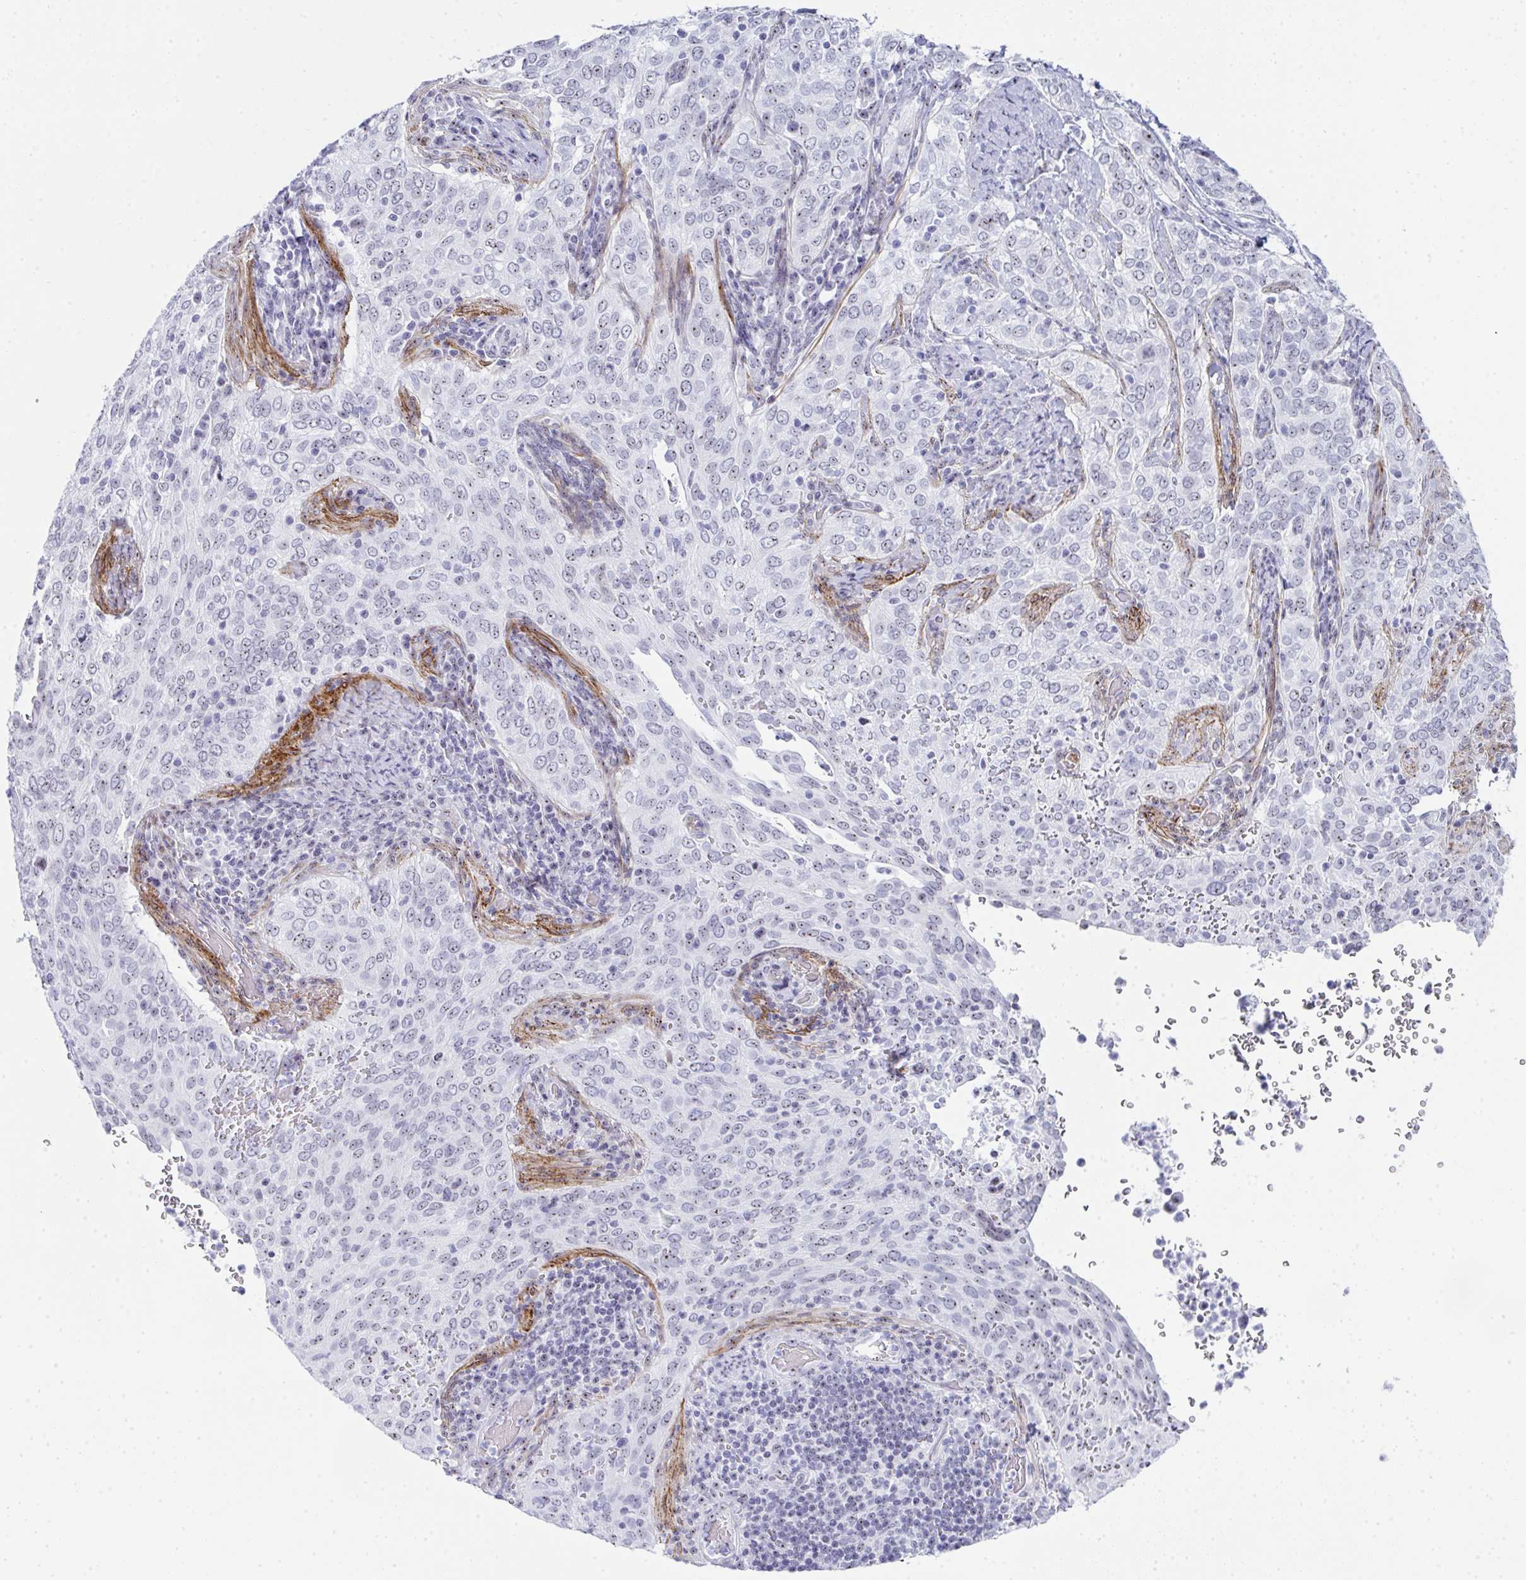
{"staining": {"intensity": "weak", "quantity": "25%-75%", "location": "nuclear"}, "tissue": "cervical cancer", "cell_type": "Tumor cells", "image_type": "cancer", "snomed": [{"axis": "morphology", "description": "Squamous cell carcinoma, NOS"}, {"axis": "topography", "description": "Cervix"}], "caption": "The image shows a brown stain indicating the presence of a protein in the nuclear of tumor cells in cervical squamous cell carcinoma.", "gene": "NOP10", "patient": {"sex": "female", "age": 38}}